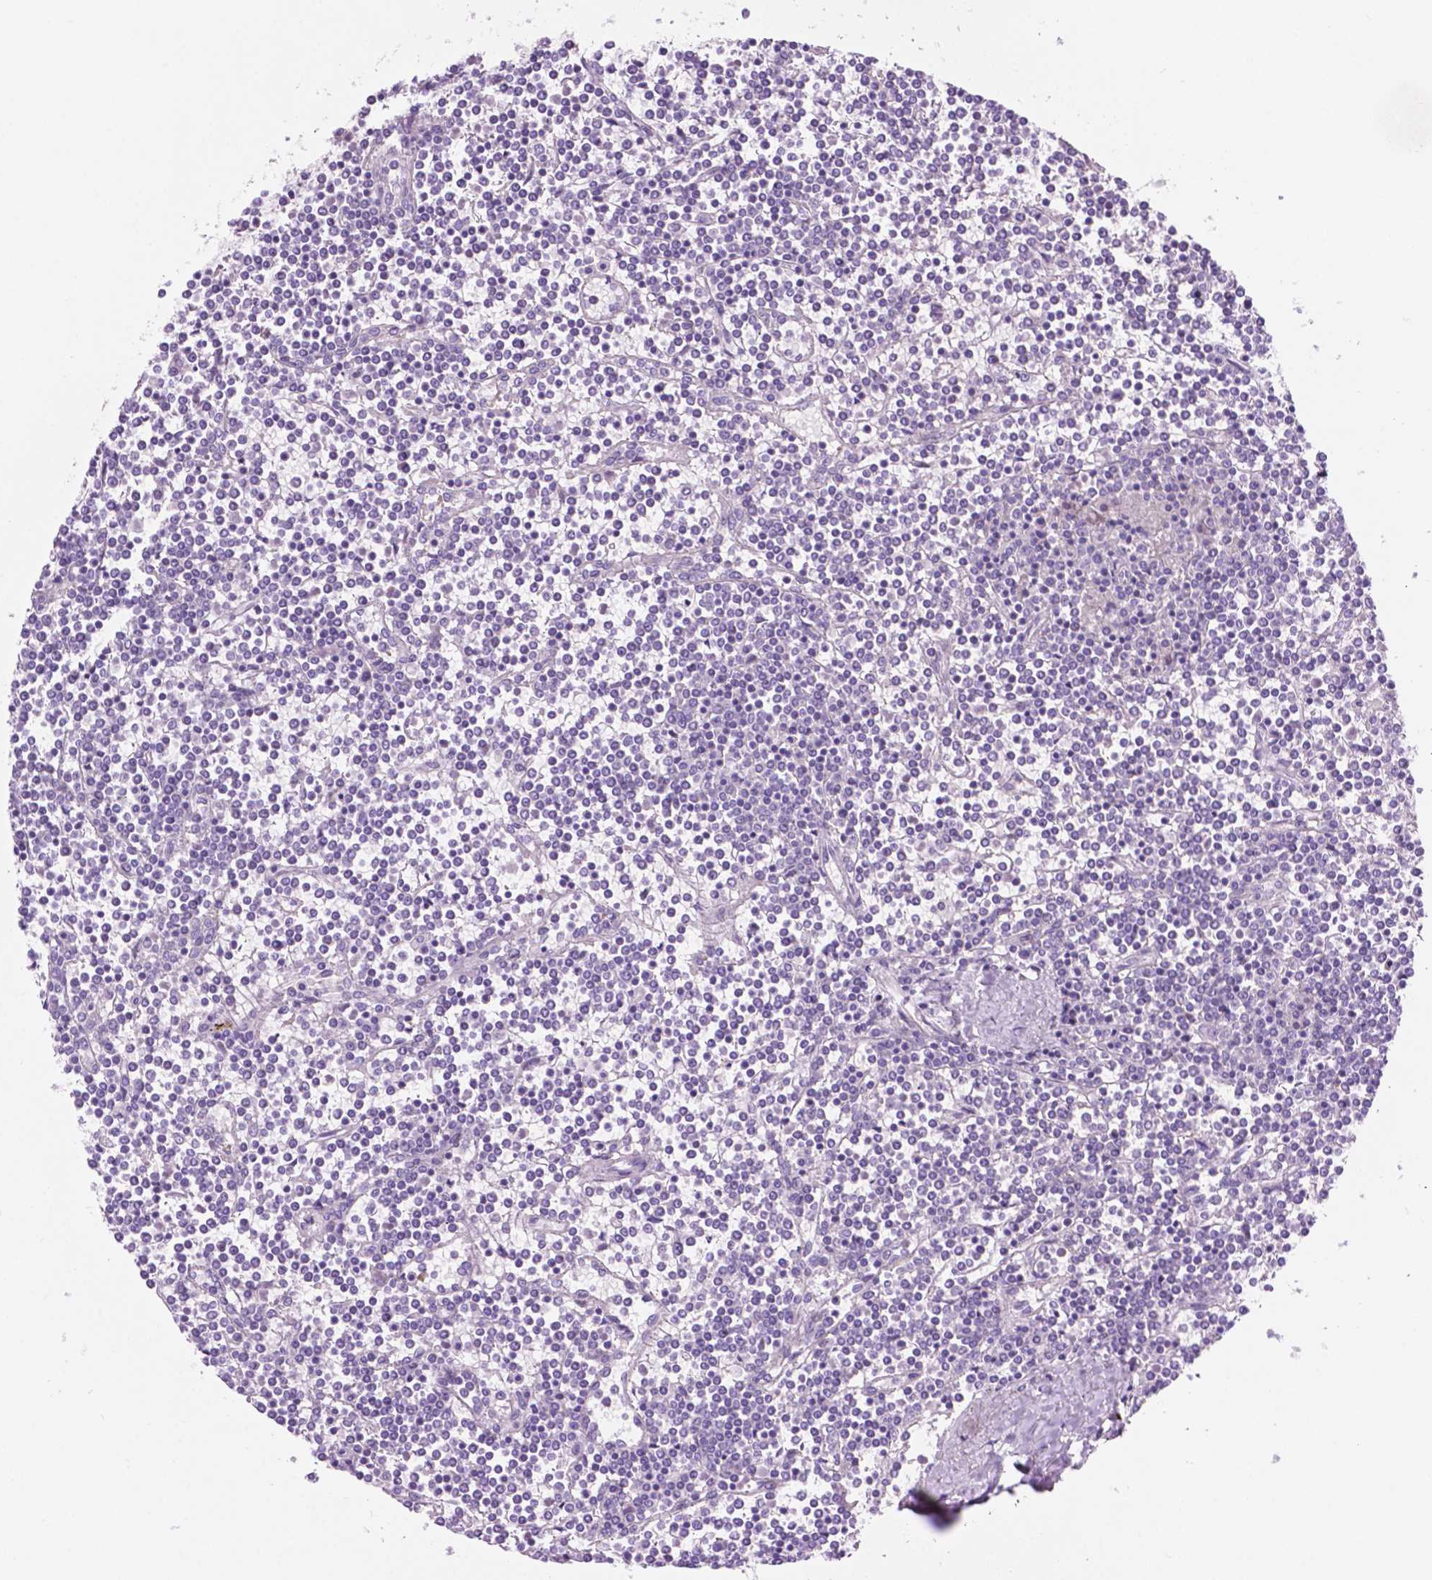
{"staining": {"intensity": "negative", "quantity": "none", "location": "none"}, "tissue": "lymphoma", "cell_type": "Tumor cells", "image_type": "cancer", "snomed": [{"axis": "morphology", "description": "Malignant lymphoma, non-Hodgkin's type, Low grade"}, {"axis": "topography", "description": "Spleen"}], "caption": "Tumor cells show no significant protein expression in malignant lymphoma, non-Hodgkin's type (low-grade).", "gene": "CLDN17", "patient": {"sex": "female", "age": 19}}